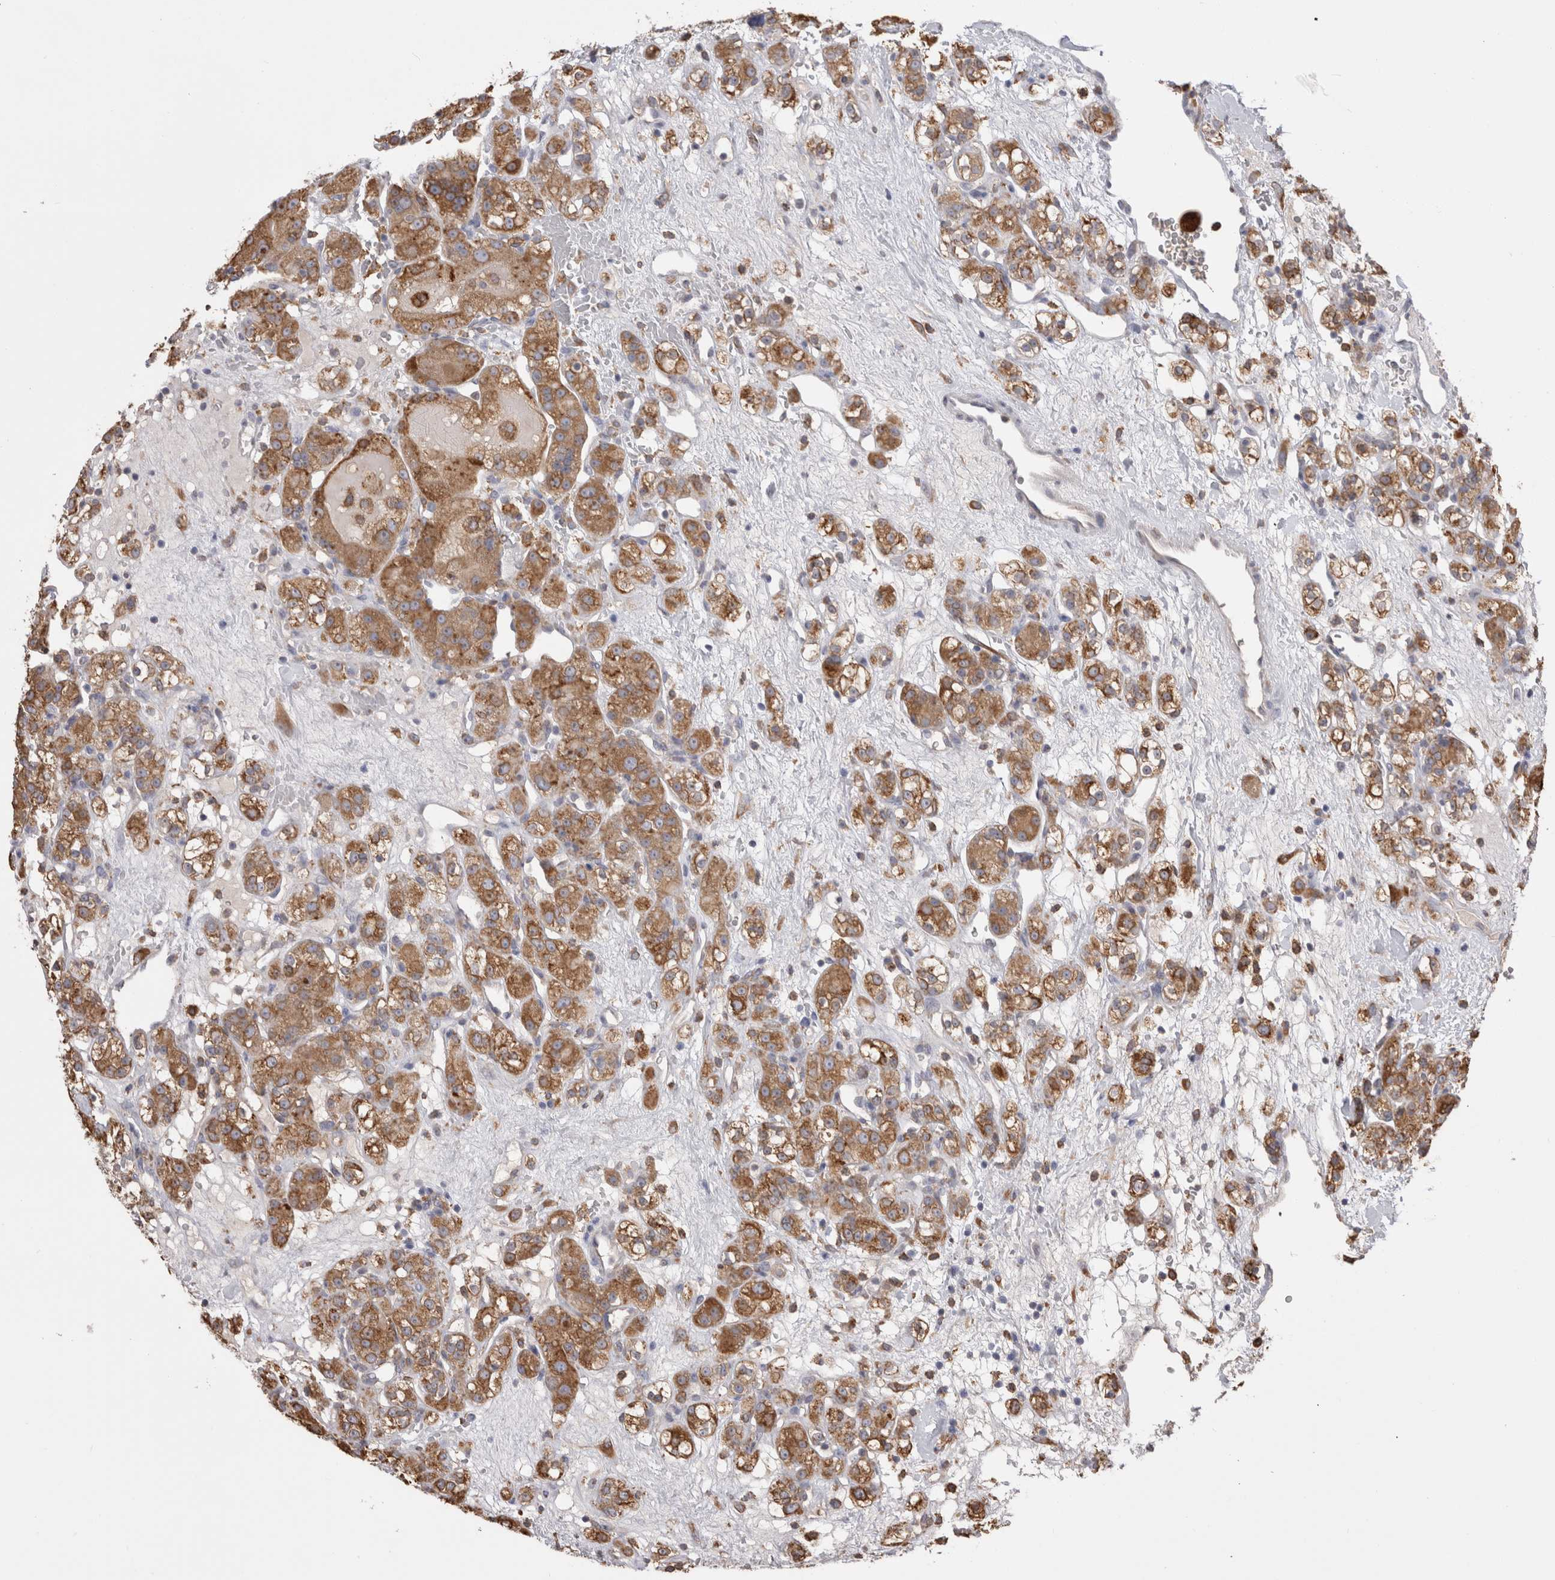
{"staining": {"intensity": "moderate", "quantity": ">75%", "location": "cytoplasmic/membranous"}, "tissue": "renal cancer", "cell_type": "Tumor cells", "image_type": "cancer", "snomed": [{"axis": "morphology", "description": "Normal tissue, NOS"}, {"axis": "morphology", "description": "Adenocarcinoma, NOS"}, {"axis": "topography", "description": "Kidney"}], "caption": "Immunohistochemical staining of human renal cancer shows medium levels of moderate cytoplasmic/membranous protein expression in approximately >75% of tumor cells.", "gene": "LRPAP1", "patient": {"sex": "male", "age": 61}}